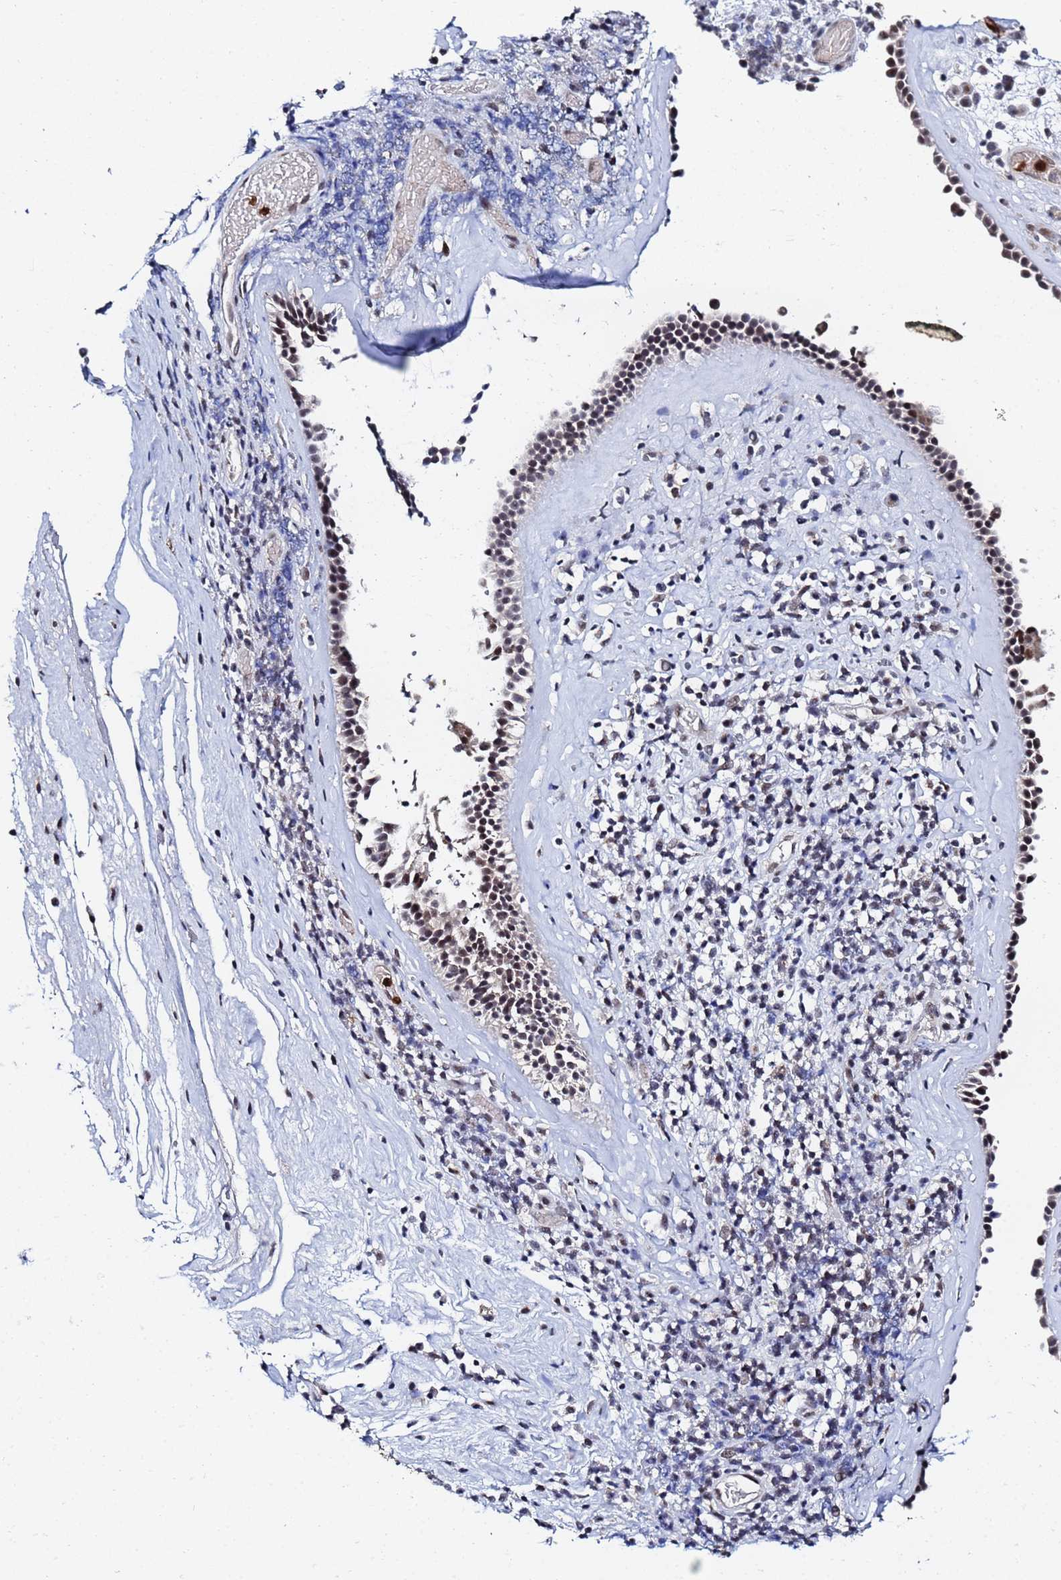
{"staining": {"intensity": "weak", "quantity": ">75%", "location": "nuclear"}, "tissue": "nasopharynx", "cell_type": "Respiratory epithelial cells", "image_type": "normal", "snomed": [{"axis": "morphology", "description": "Normal tissue, NOS"}, {"axis": "morphology", "description": "Inflammation, NOS"}, {"axis": "topography", "description": "Nasopharynx"}], "caption": "Nasopharynx was stained to show a protein in brown. There is low levels of weak nuclear expression in approximately >75% of respiratory epithelial cells. The staining was performed using DAB to visualize the protein expression in brown, while the nuclei were stained in blue with hematoxylin (Magnification: 20x).", "gene": "MTCL1", "patient": {"sex": "male", "age": 70}}